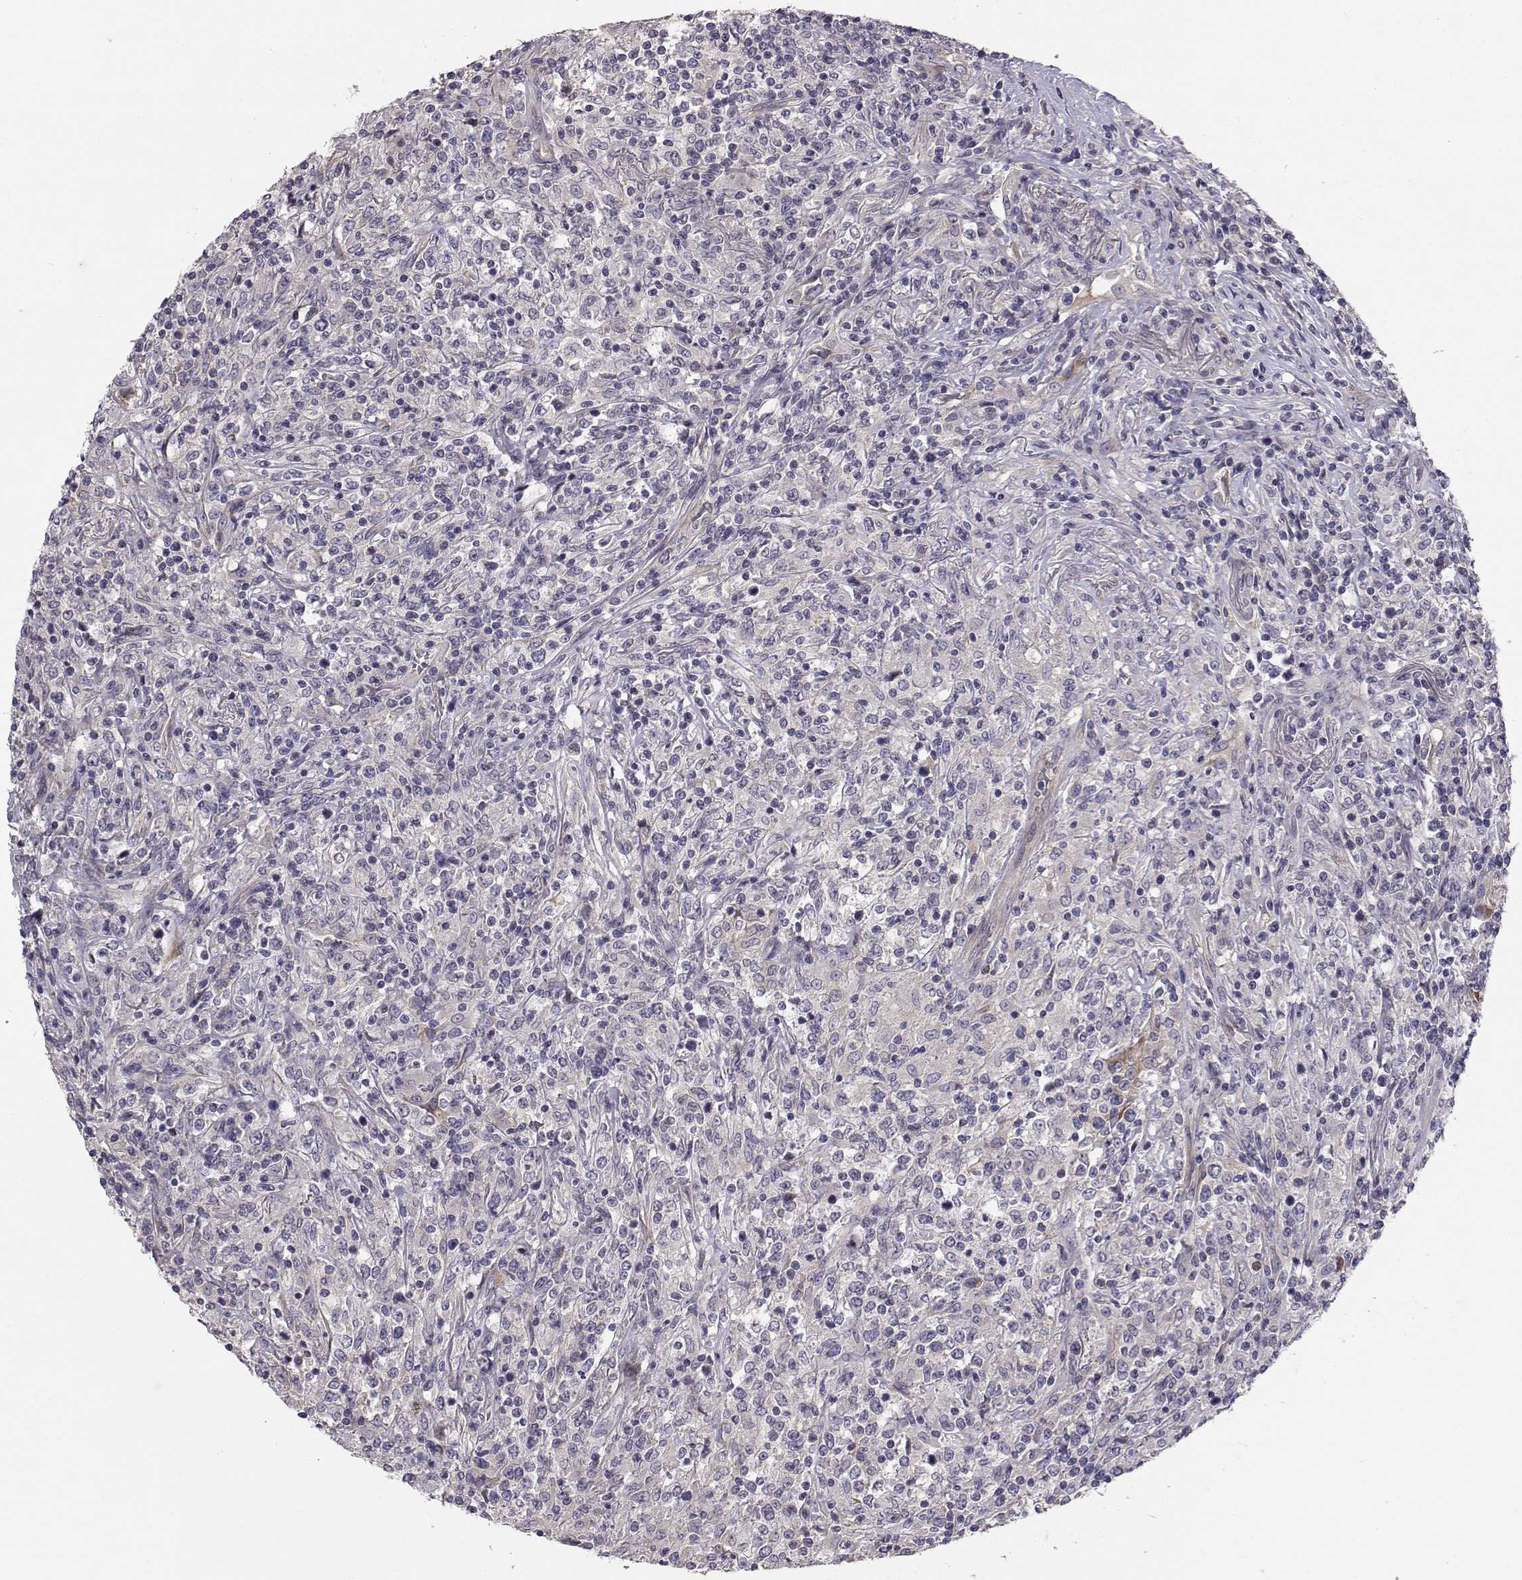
{"staining": {"intensity": "negative", "quantity": "none", "location": "none"}, "tissue": "lymphoma", "cell_type": "Tumor cells", "image_type": "cancer", "snomed": [{"axis": "morphology", "description": "Malignant lymphoma, non-Hodgkin's type, High grade"}, {"axis": "topography", "description": "Lung"}], "caption": "This histopathology image is of malignant lymphoma, non-Hodgkin's type (high-grade) stained with immunohistochemistry to label a protein in brown with the nuclei are counter-stained blue. There is no expression in tumor cells.", "gene": "PEX5L", "patient": {"sex": "male", "age": 79}}